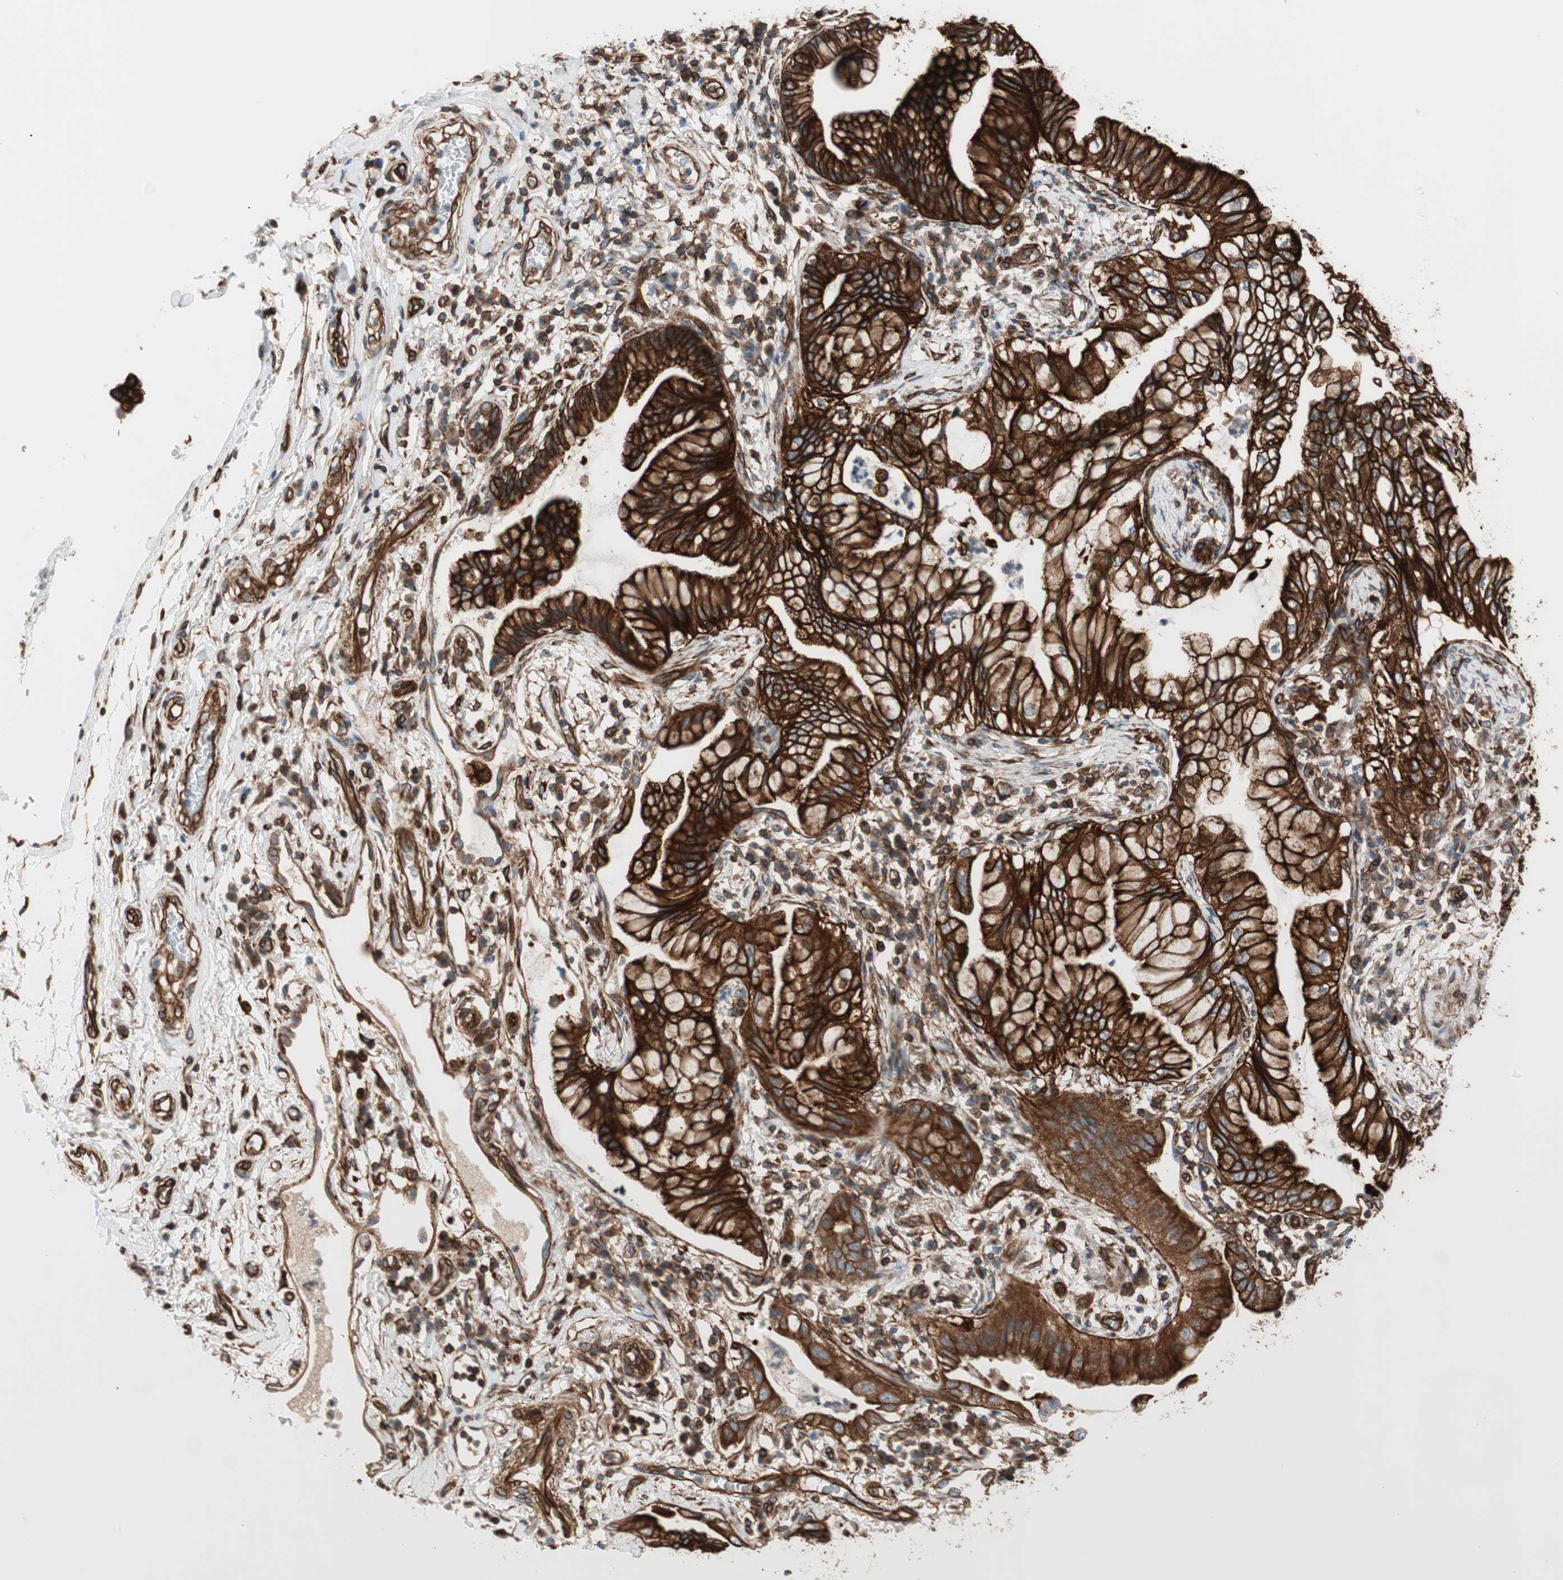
{"staining": {"intensity": "strong", "quantity": ">75%", "location": "cytoplasmic/membranous"}, "tissue": "lung cancer", "cell_type": "Tumor cells", "image_type": "cancer", "snomed": [{"axis": "morphology", "description": "Adenocarcinoma, NOS"}, {"axis": "topography", "description": "Lung"}], "caption": "Lung cancer (adenocarcinoma) stained with a protein marker exhibits strong staining in tumor cells.", "gene": "TCTA", "patient": {"sex": "female", "age": 70}}